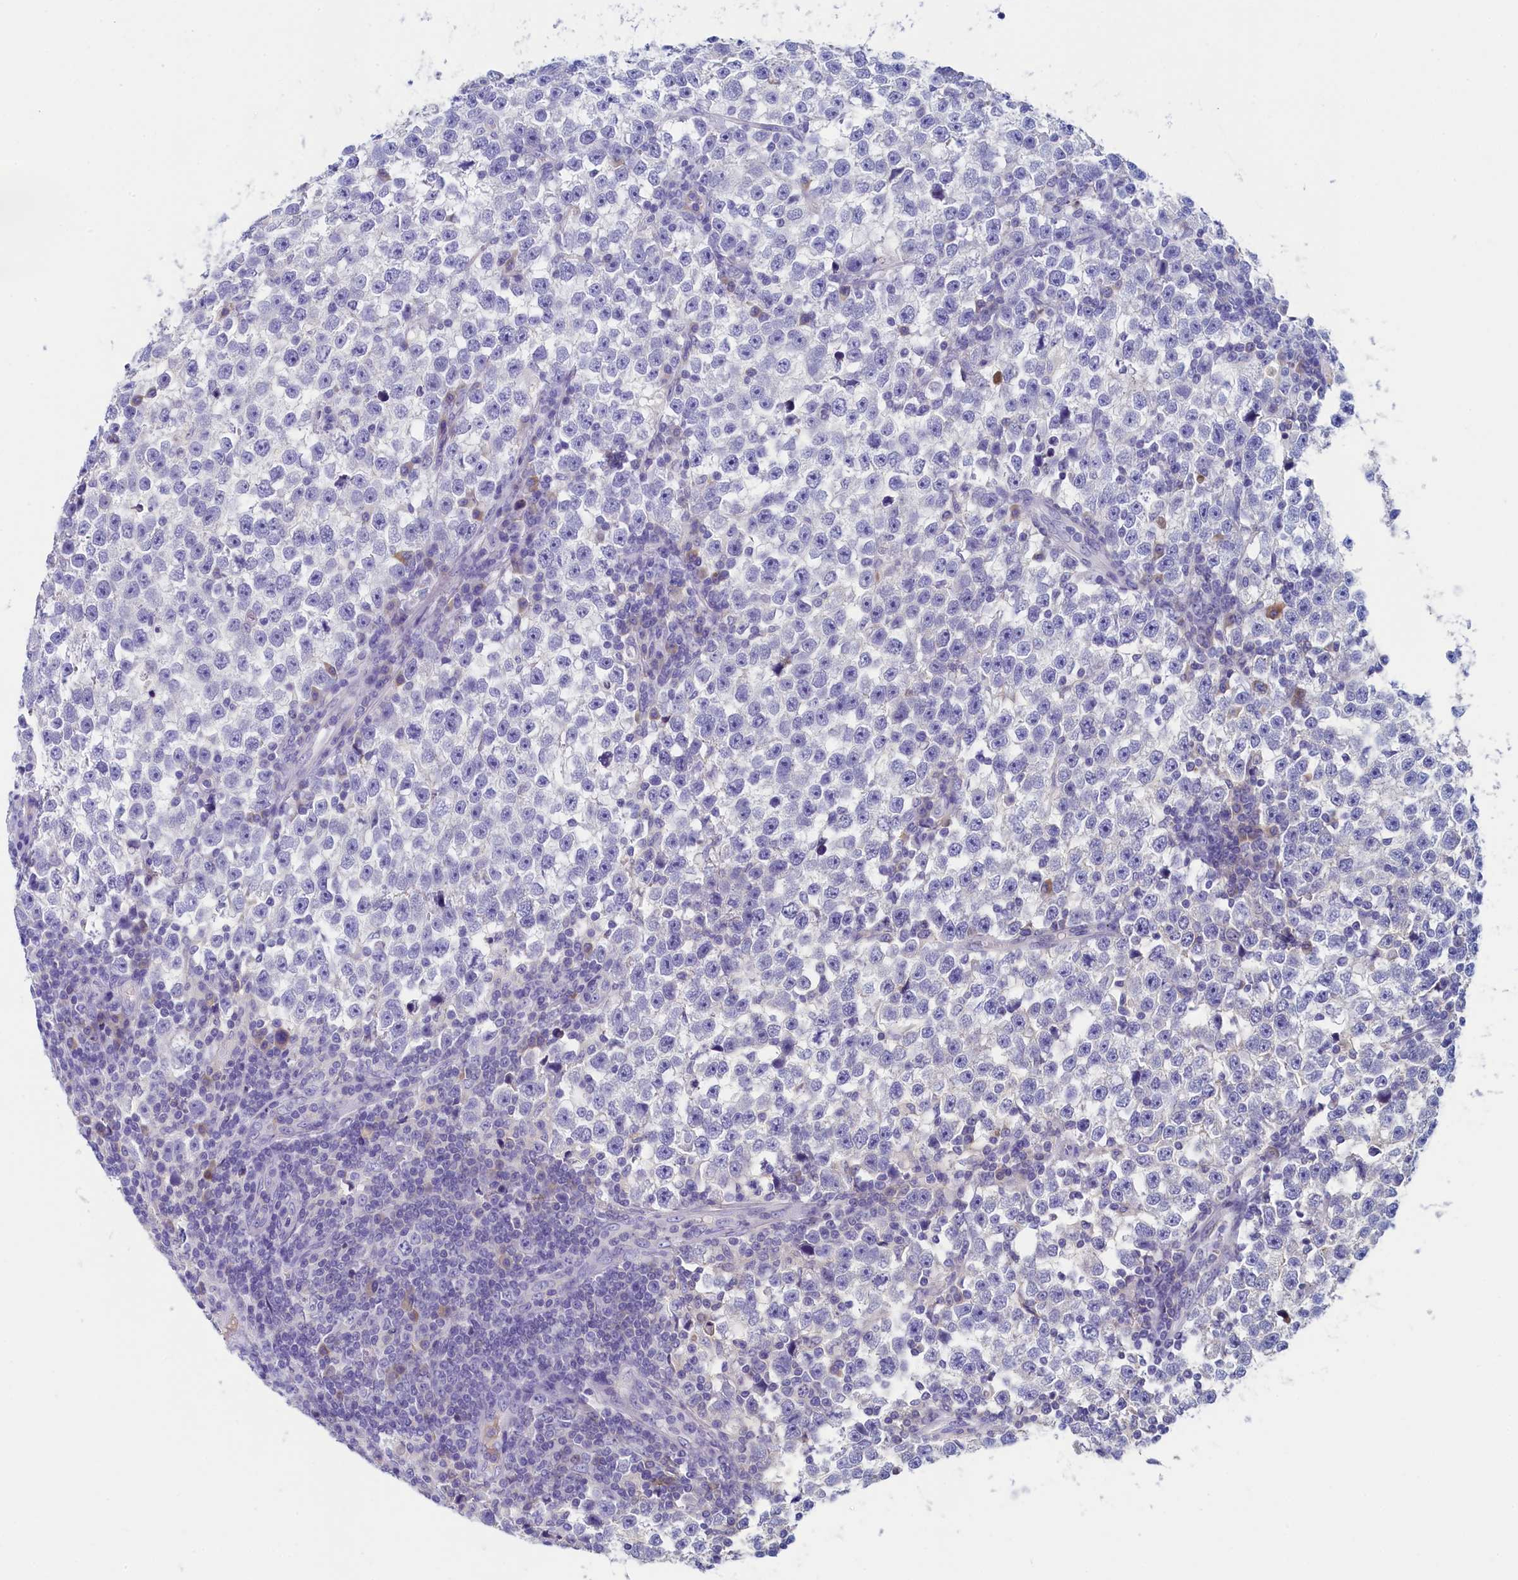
{"staining": {"intensity": "negative", "quantity": "none", "location": "none"}, "tissue": "testis cancer", "cell_type": "Tumor cells", "image_type": "cancer", "snomed": [{"axis": "morphology", "description": "Normal tissue, NOS"}, {"axis": "morphology", "description": "Seminoma, NOS"}, {"axis": "topography", "description": "Testis"}], "caption": "Immunohistochemical staining of testis seminoma demonstrates no significant positivity in tumor cells.", "gene": "GUCA1C", "patient": {"sex": "male", "age": 43}}